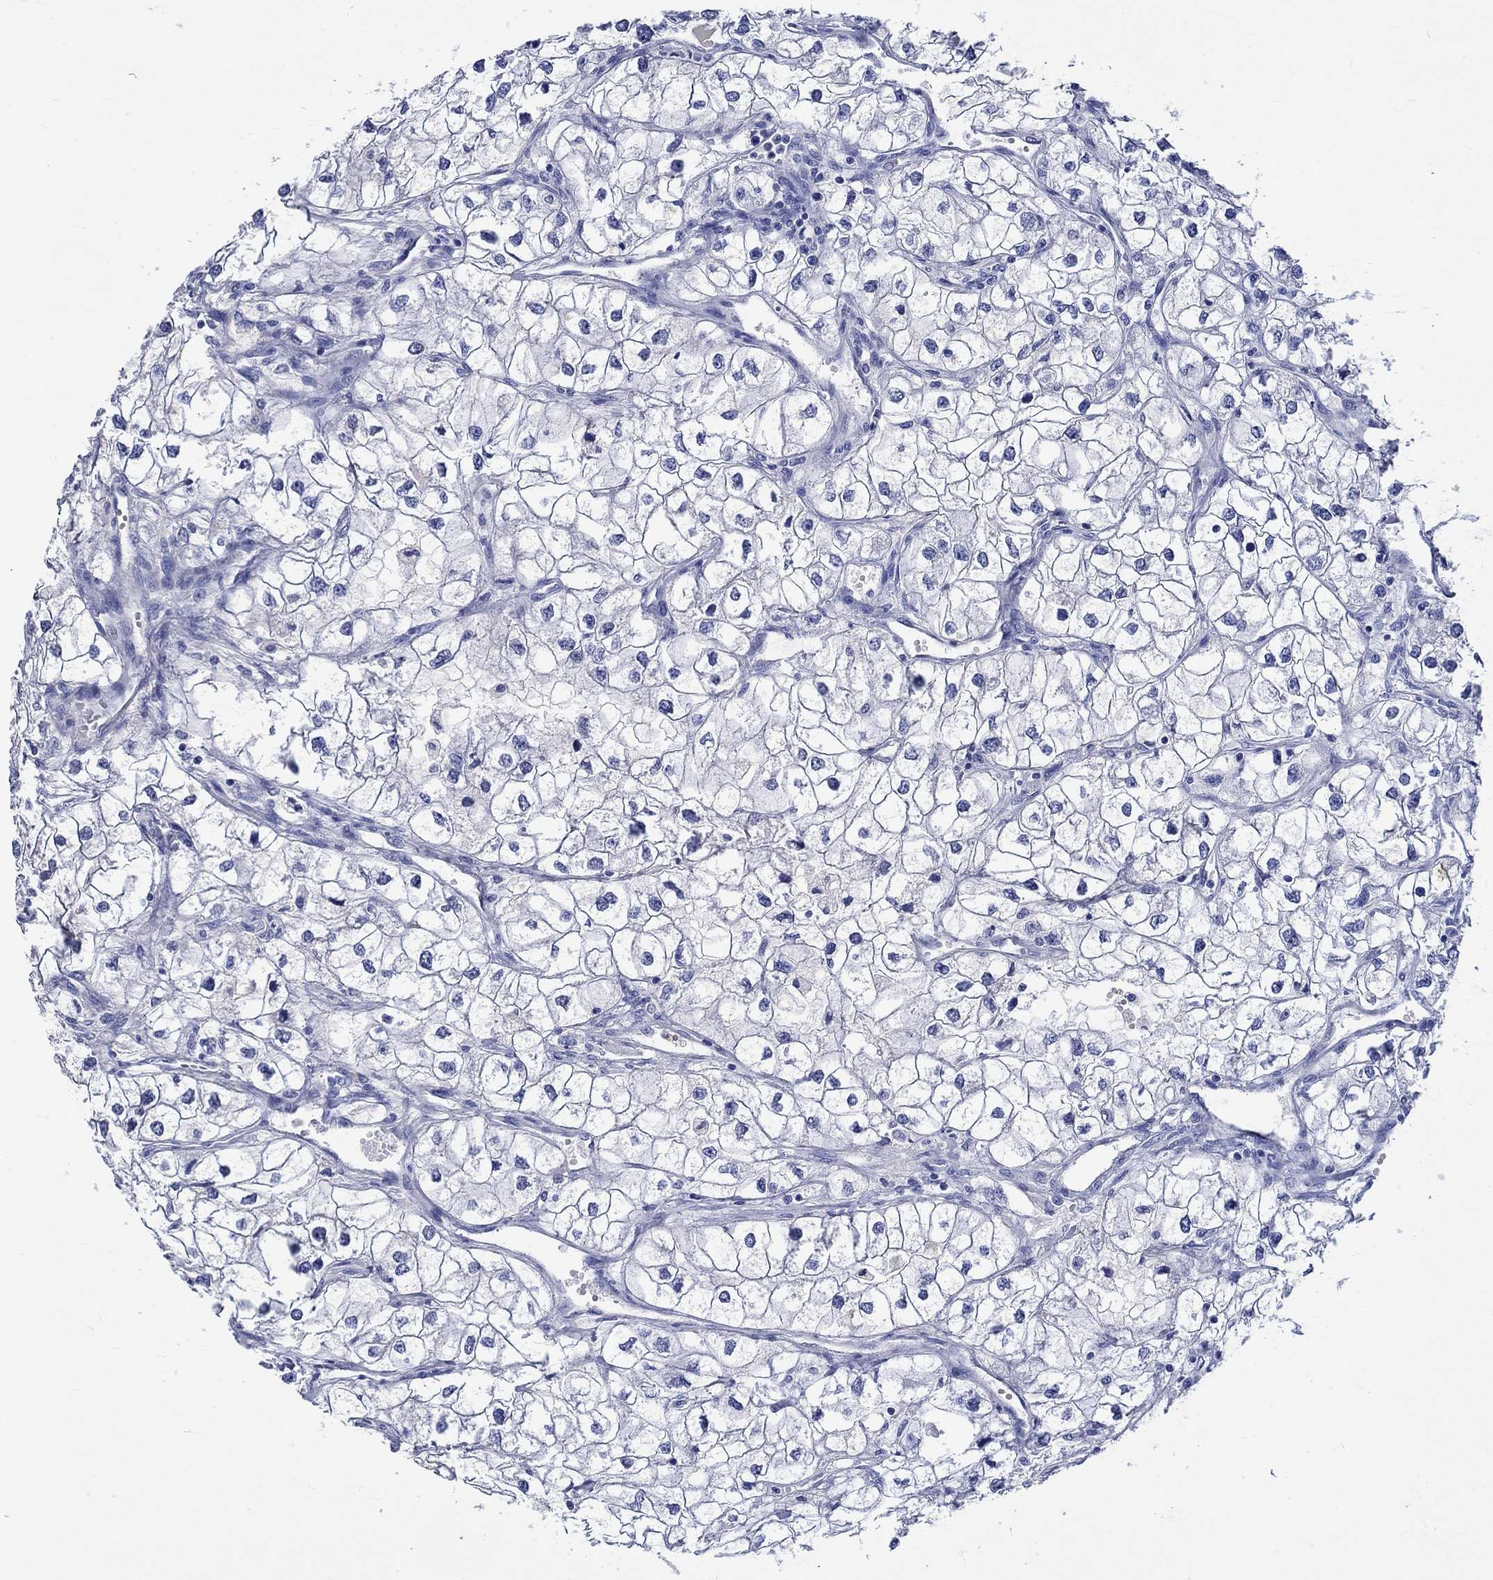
{"staining": {"intensity": "negative", "quantity": "none", "location": "none"}, "tissue": "renal cancer", "cell_type": "Tumor cells", "image_type": "cancer", "snomed": [{"axis": "morphology", "description": "Adenocarcinoma, NOS"}, {"axis": "topography", "description": "Kidney"}], "caption": "Renal cancer stained for a protein using immunohistochemistry (IHC) exhibits no staining tumor cells.", "gene": "KLHL35", "patient": {"sex": "male", "age": 59}}